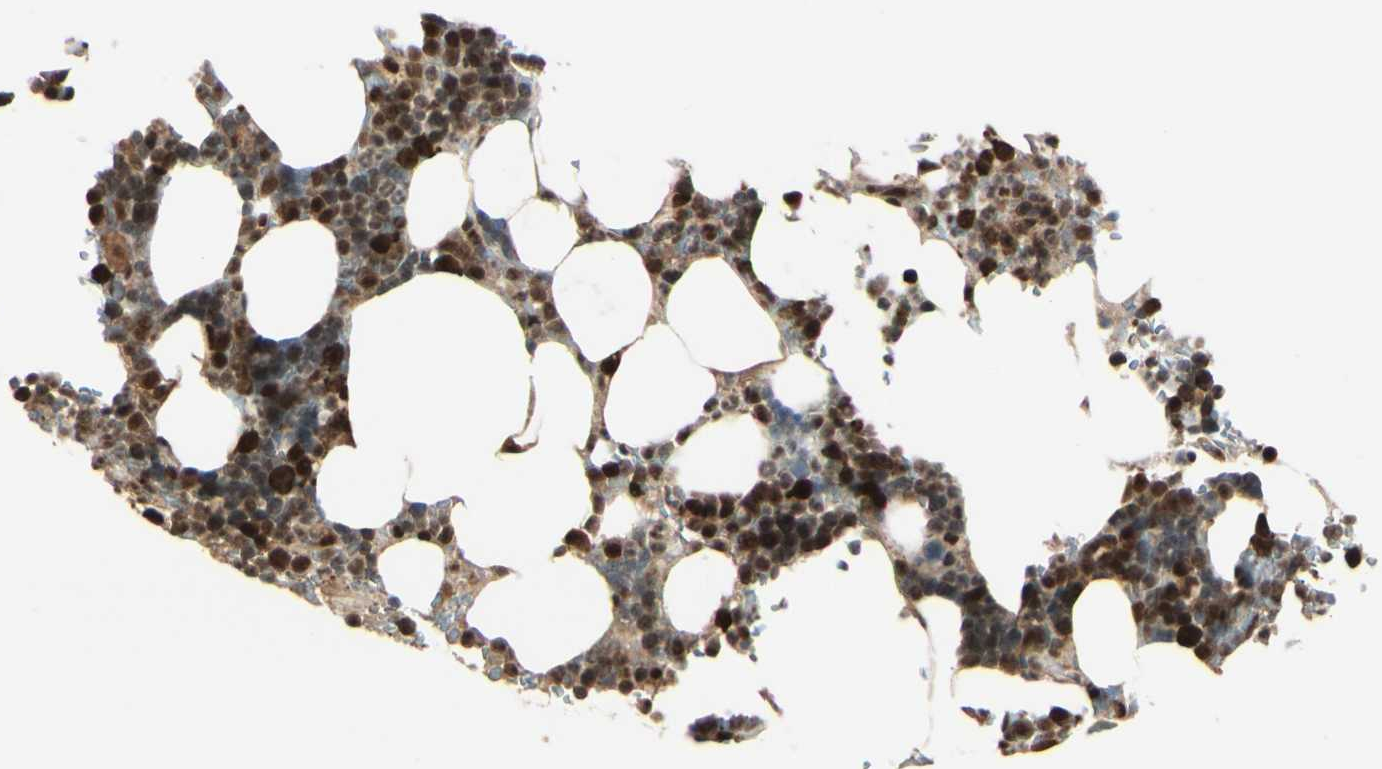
{"staining": {"intensity": "strong", "quantity": ">75%", "location": "cytoplasmic/membranous,nuclear"}, "tissue": "bone marrow", "cell_type": "Hematopoietic cells", "image_type": "normal", "snomed": [{"axis": "morphology", "description": "Normal tissue, NOS"}, {"axis": "topography", "description": "Bone marrow"}], "caption": "A micrograph of bone marrow stained for a protein displays strong cytoplasmic/membranous,nuclear brown staining in hematopoietic cells.", "gene": "HSF1", "patient": {"sex": "female", "age": 73}}